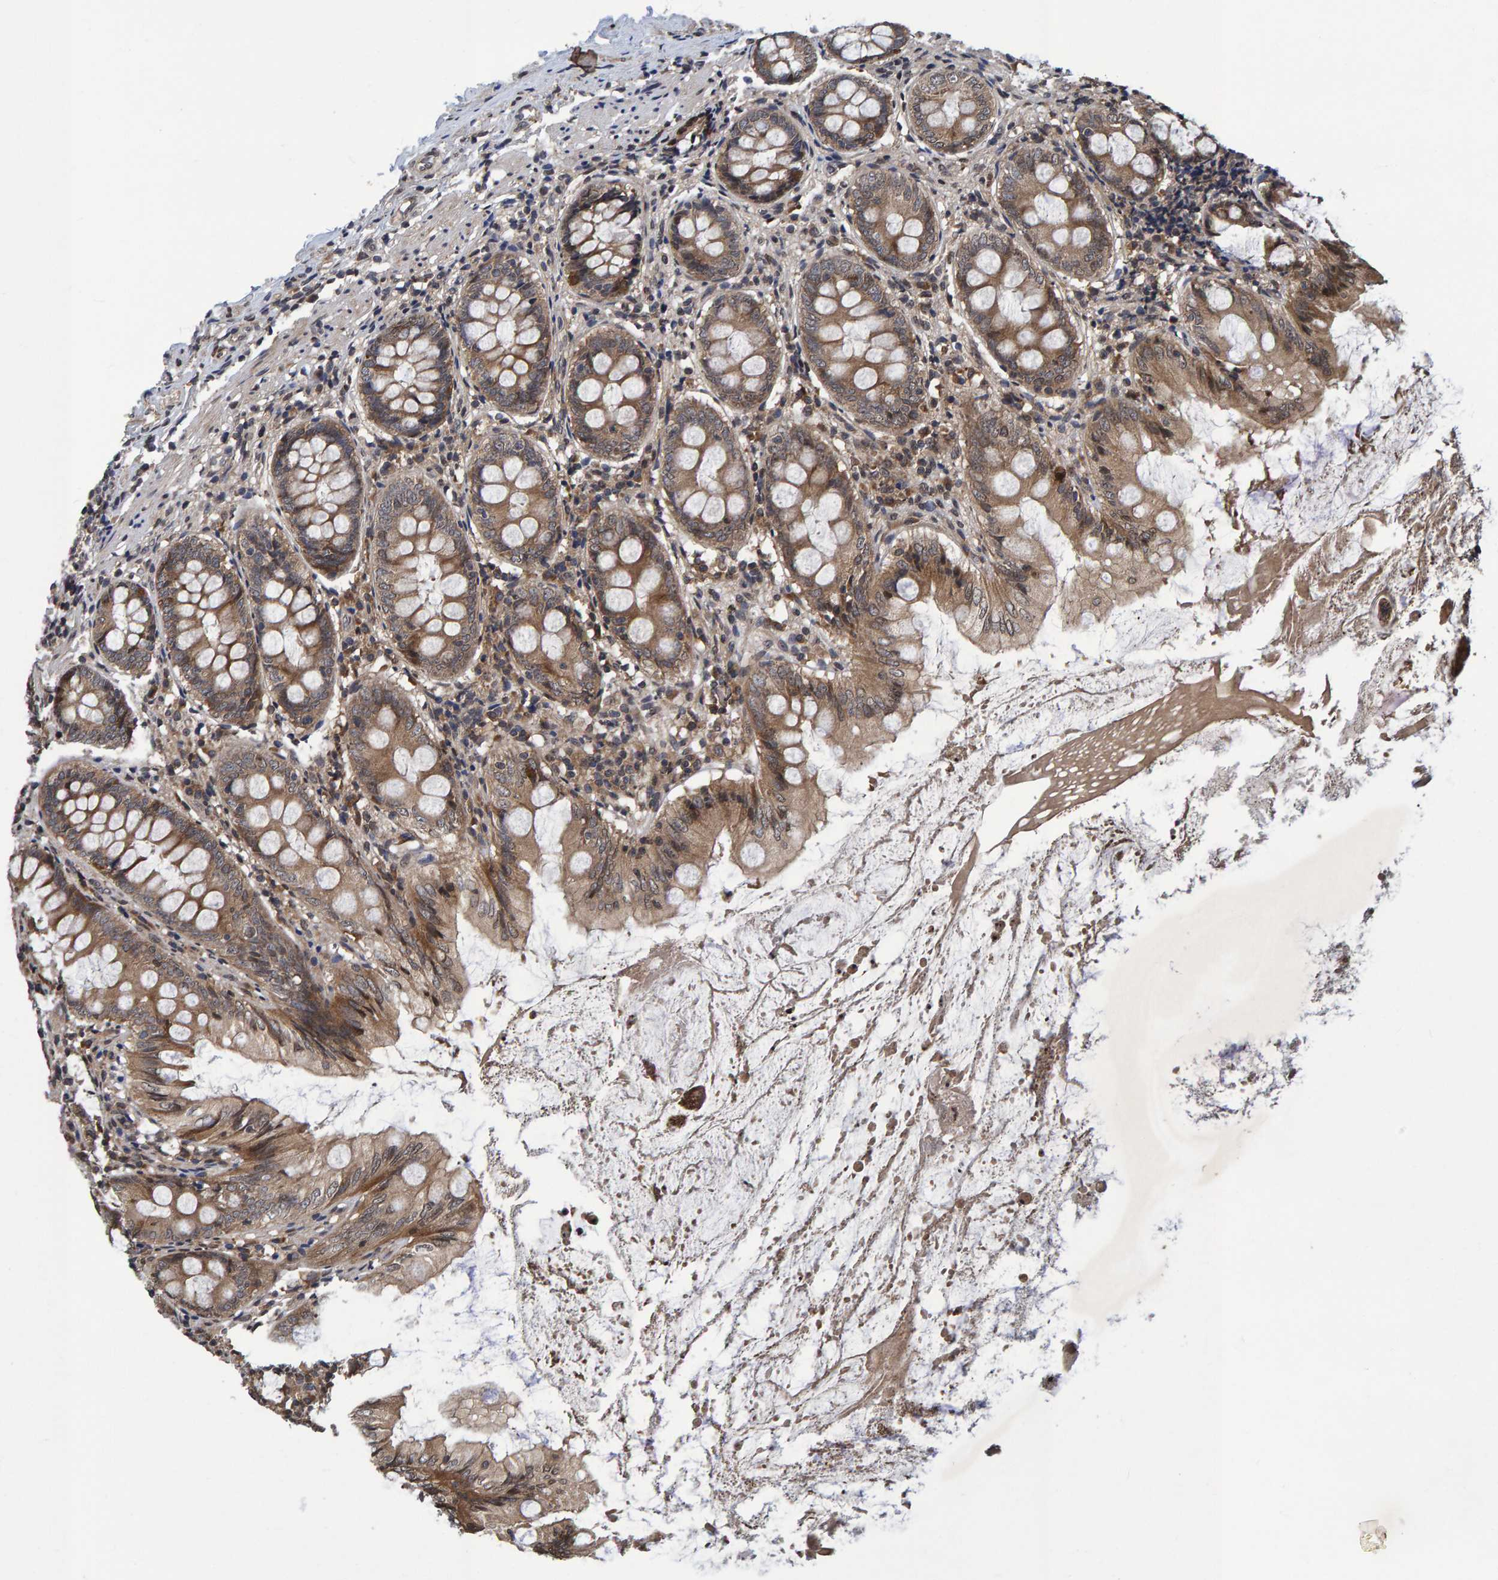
{"staining": {"intensity": "moderate", "quantity": ">75%", "location": "cytoplasmic/membranous"}, "tissue": "appendix", "cell_type": "Glandular cells", "image_type": "normal", "snomed": [{"axis": "morphology", "description": "Normal tissue, NOS"}, {"axis": "topography", "description": "Appendix"}], "caption": "Protein staining of unremarkable appendix exhibits moderate cytoplasmic/membranous staining in approximately >75% of glandular cells. The staining is performed using DAB brown chromogen to label protein expression. The nuclei are counter-stained blue using hematoxylin.", "gene": "GAB2", "patient": {"sex": "female", "age": 77}}